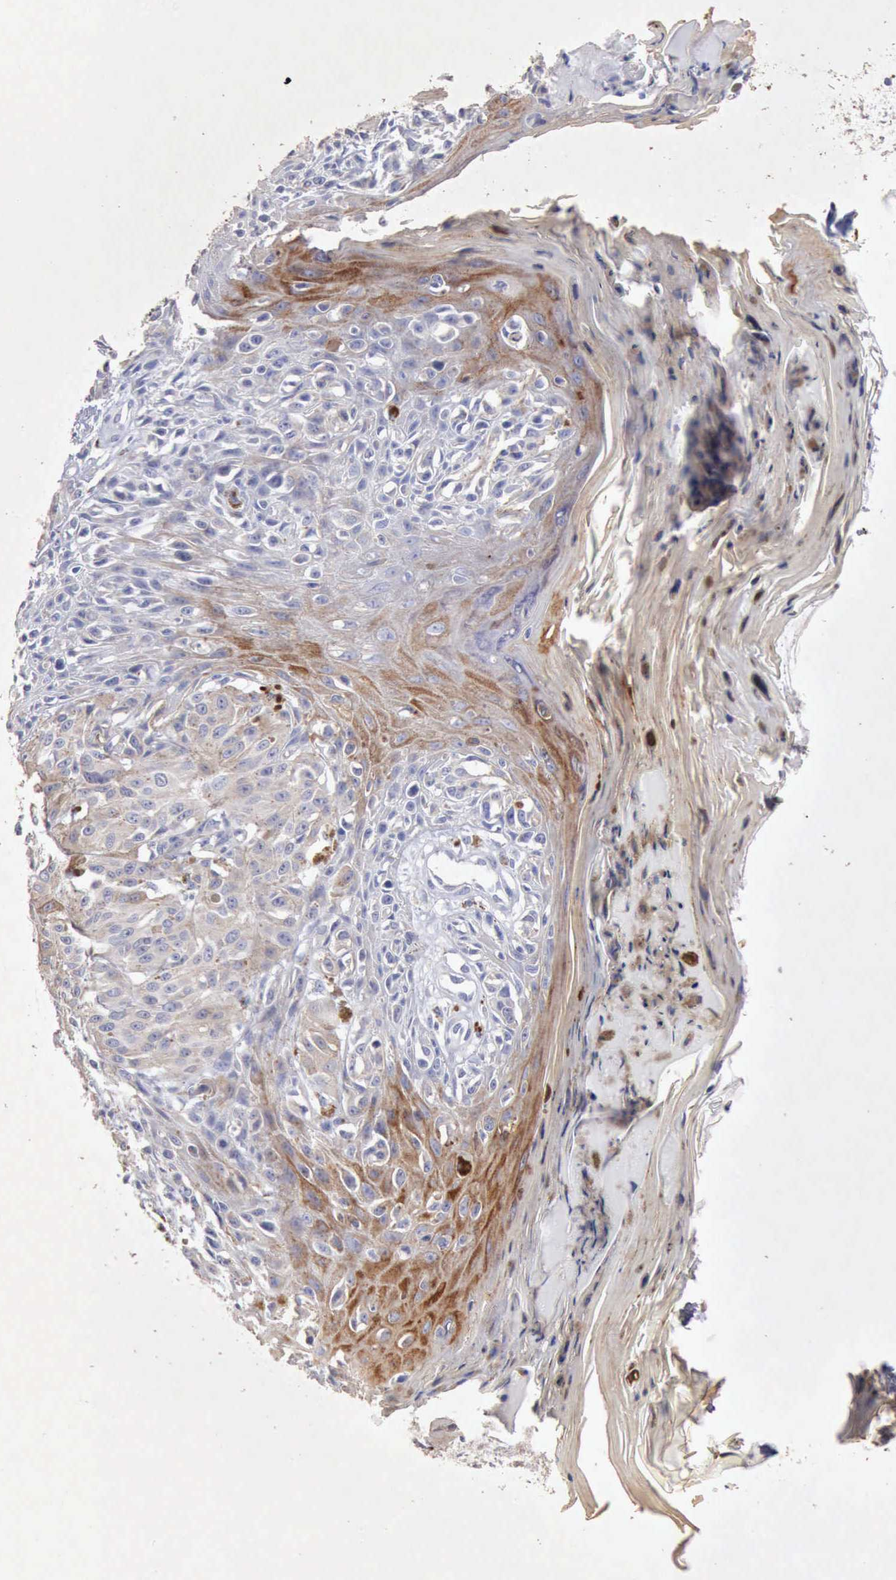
{"staining": {"intensity": "negative", "quantity": "none", "location": "none"}, "tissue": "melanoma", "cell_type": "Tumor cells", "image_type": "cancer", "snomed": [{"axis": "morphology", "description": "Malignant melanoma, NOS"}, {"axis": "topography", "description": "Skin"}], "caption": "Human malignant melanoma stained for a protein using immunohistochemistry demonstrates no staining in tumor cells.", "gene": "KRT6B", "patient": {"sex": "female", "age": 77}}